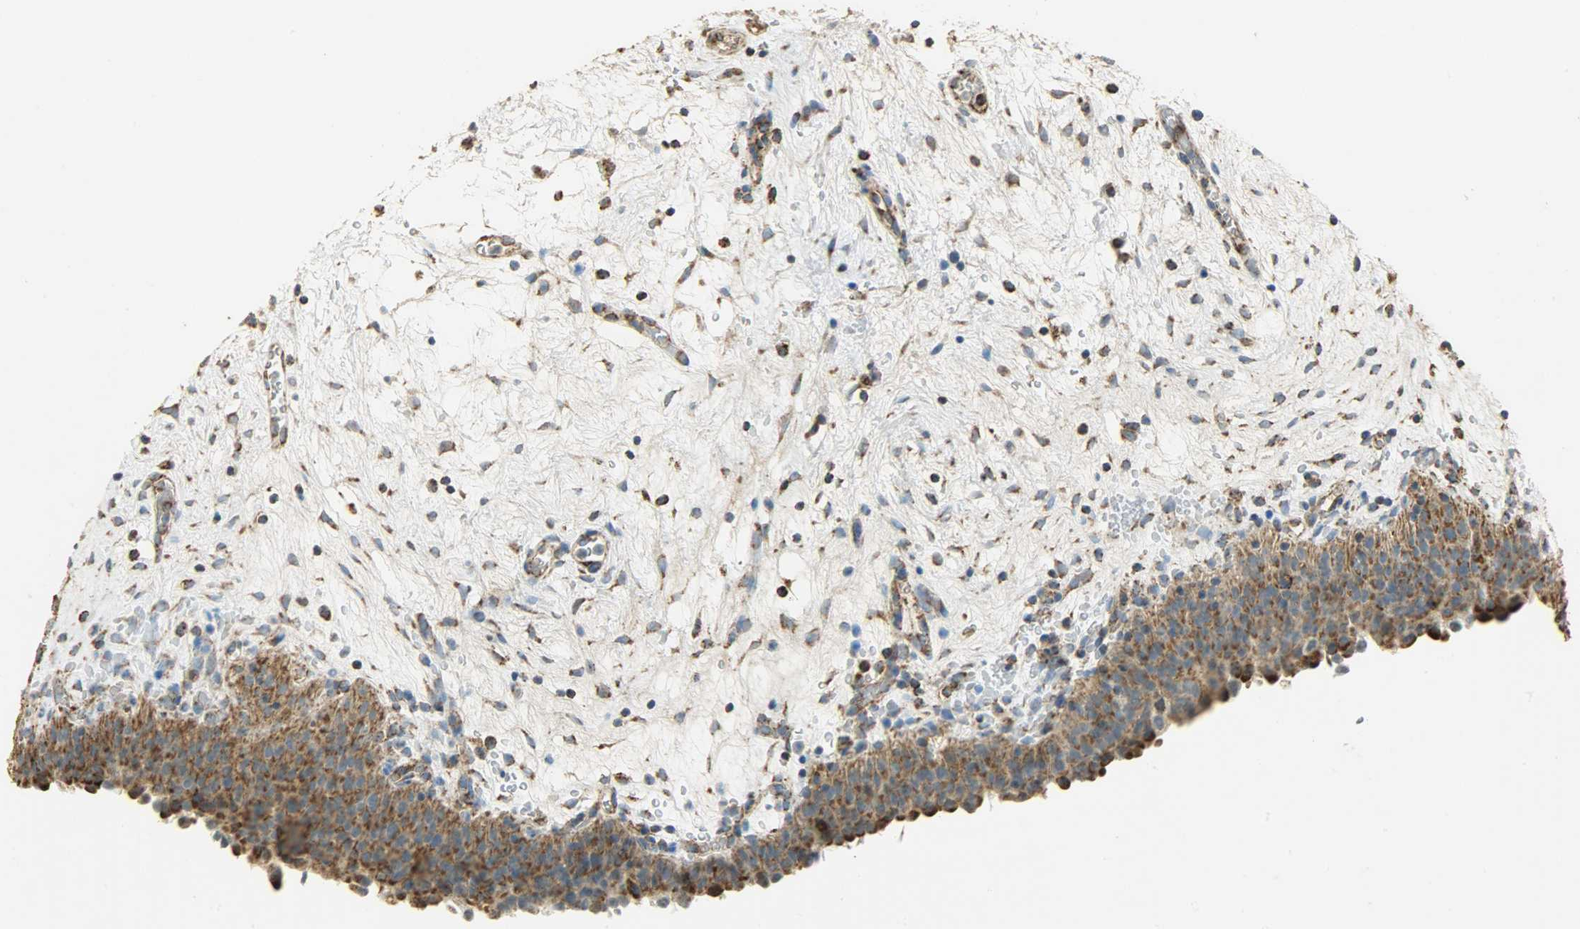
{"staining": {"intensity": "strong", "quantity": ">75%", "location": "cytoplasmic/membranous"}, "tissue": "urinary bladder", "cell_type": "Urothelial cells", "image_type": "normal", "snomed": [{"axis": "morphology", "description": "Normal tissue, NOS"}, {"axis": "morphology", "description": "Dysplasia, NOS"}, {"axis": "topography", "description": "Urinary bladder"}], "caption": "Urothelial cells show high levels of strong cytoplasmic/membranous expression in approximately >75% of cells in normal human urinary bladder.", "gene": "HDHD5", "patient": {"sex": "male", "age": 35}}